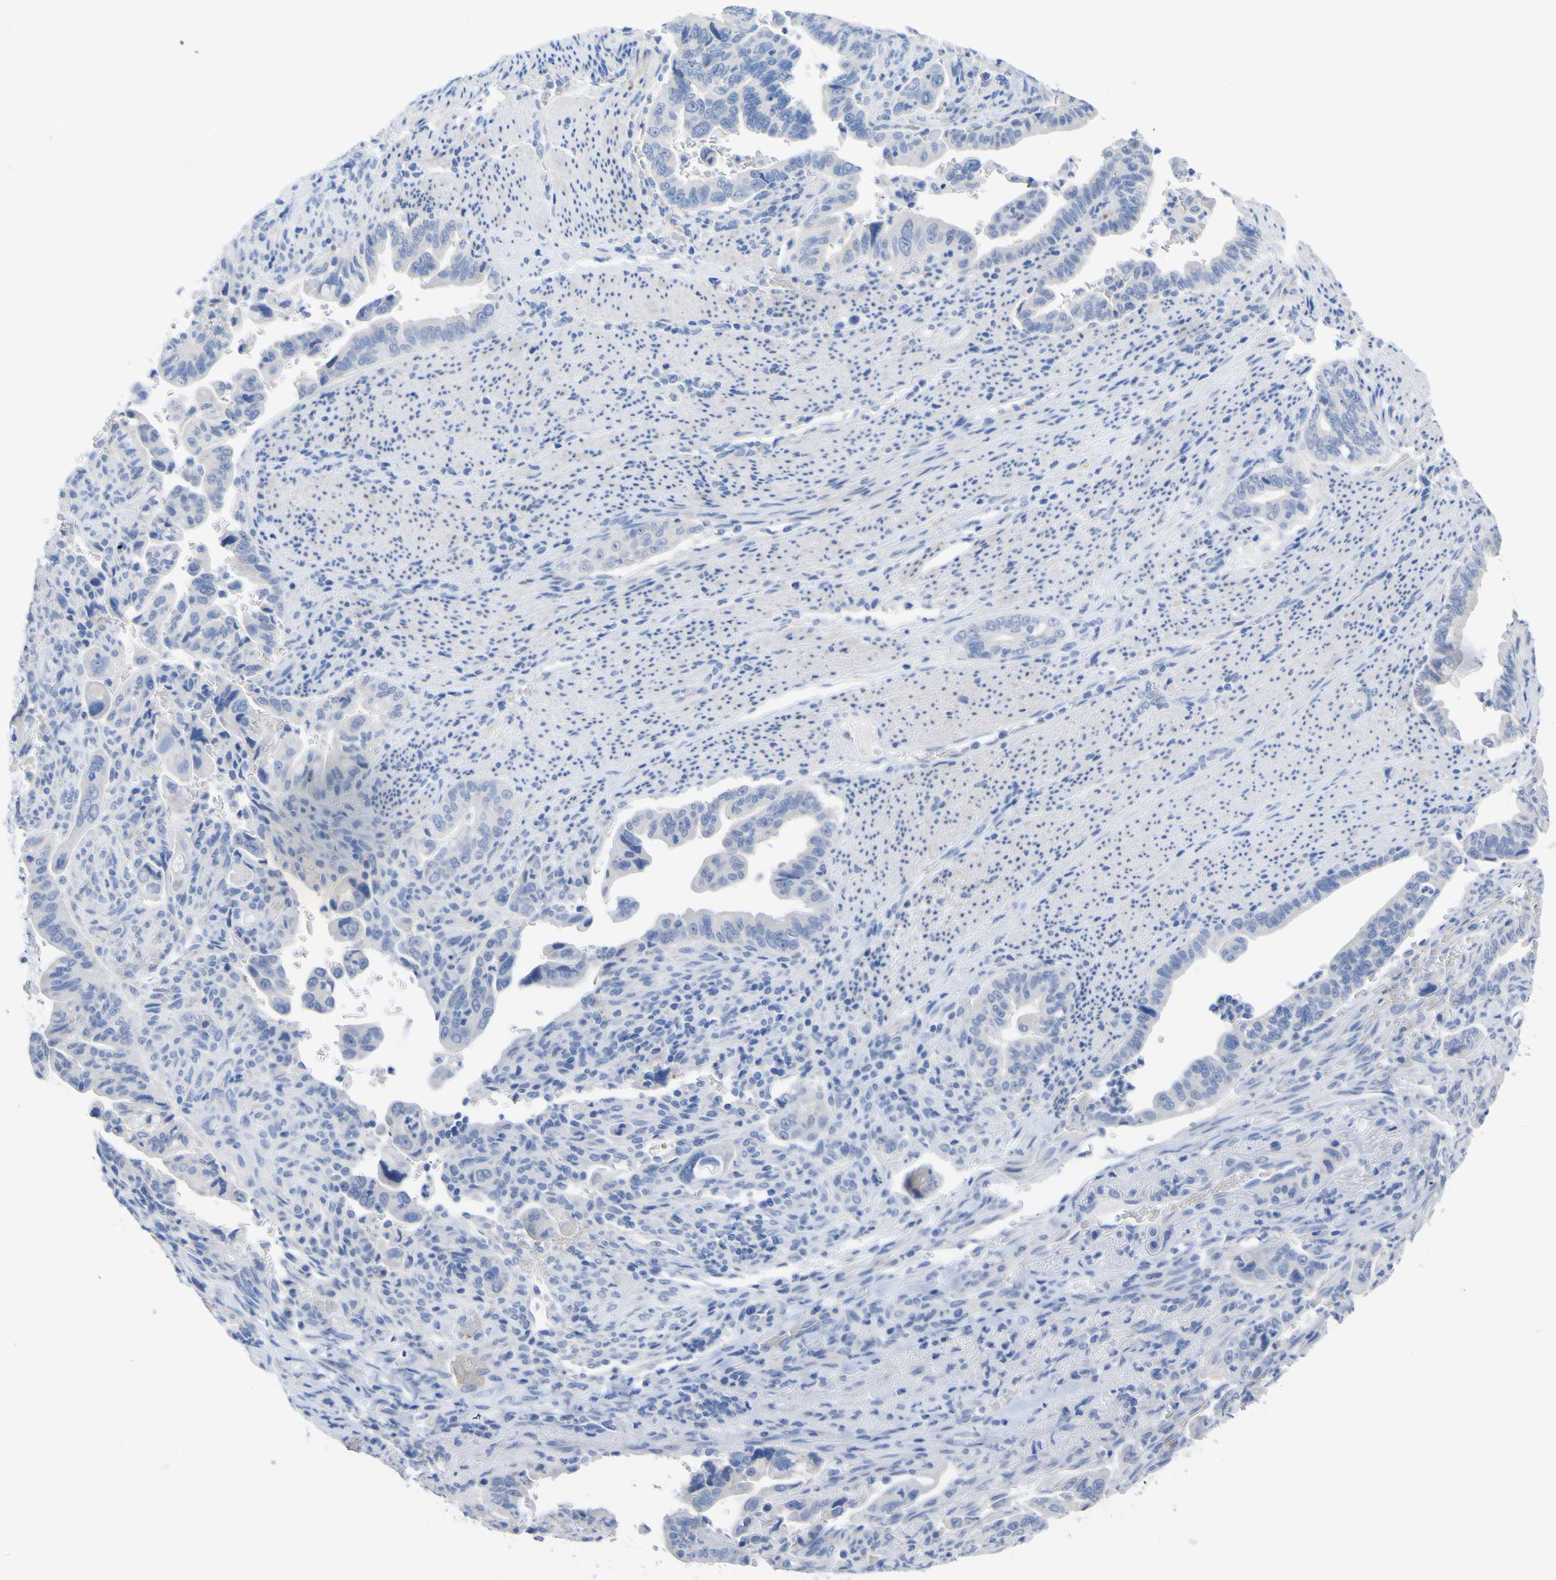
{"staining": {"intensity": "negative", "quantity": "none", "location": "none"}, "tissue": "pancreatic cancer", "cell_type": "Tumor cells", "image_type": "cancer", "snomed": [{"axis": "morphology", "description": "Adenocarcinoma, NOS"}, {"axis": "topography", "description": "Pancreas"}], "caption": "Image shows no protein staining in tumor cells of pancreatic adenocarcinoma tissue.", "gene": "GCM1", "patient": {"sex": "male", "age": 70}}